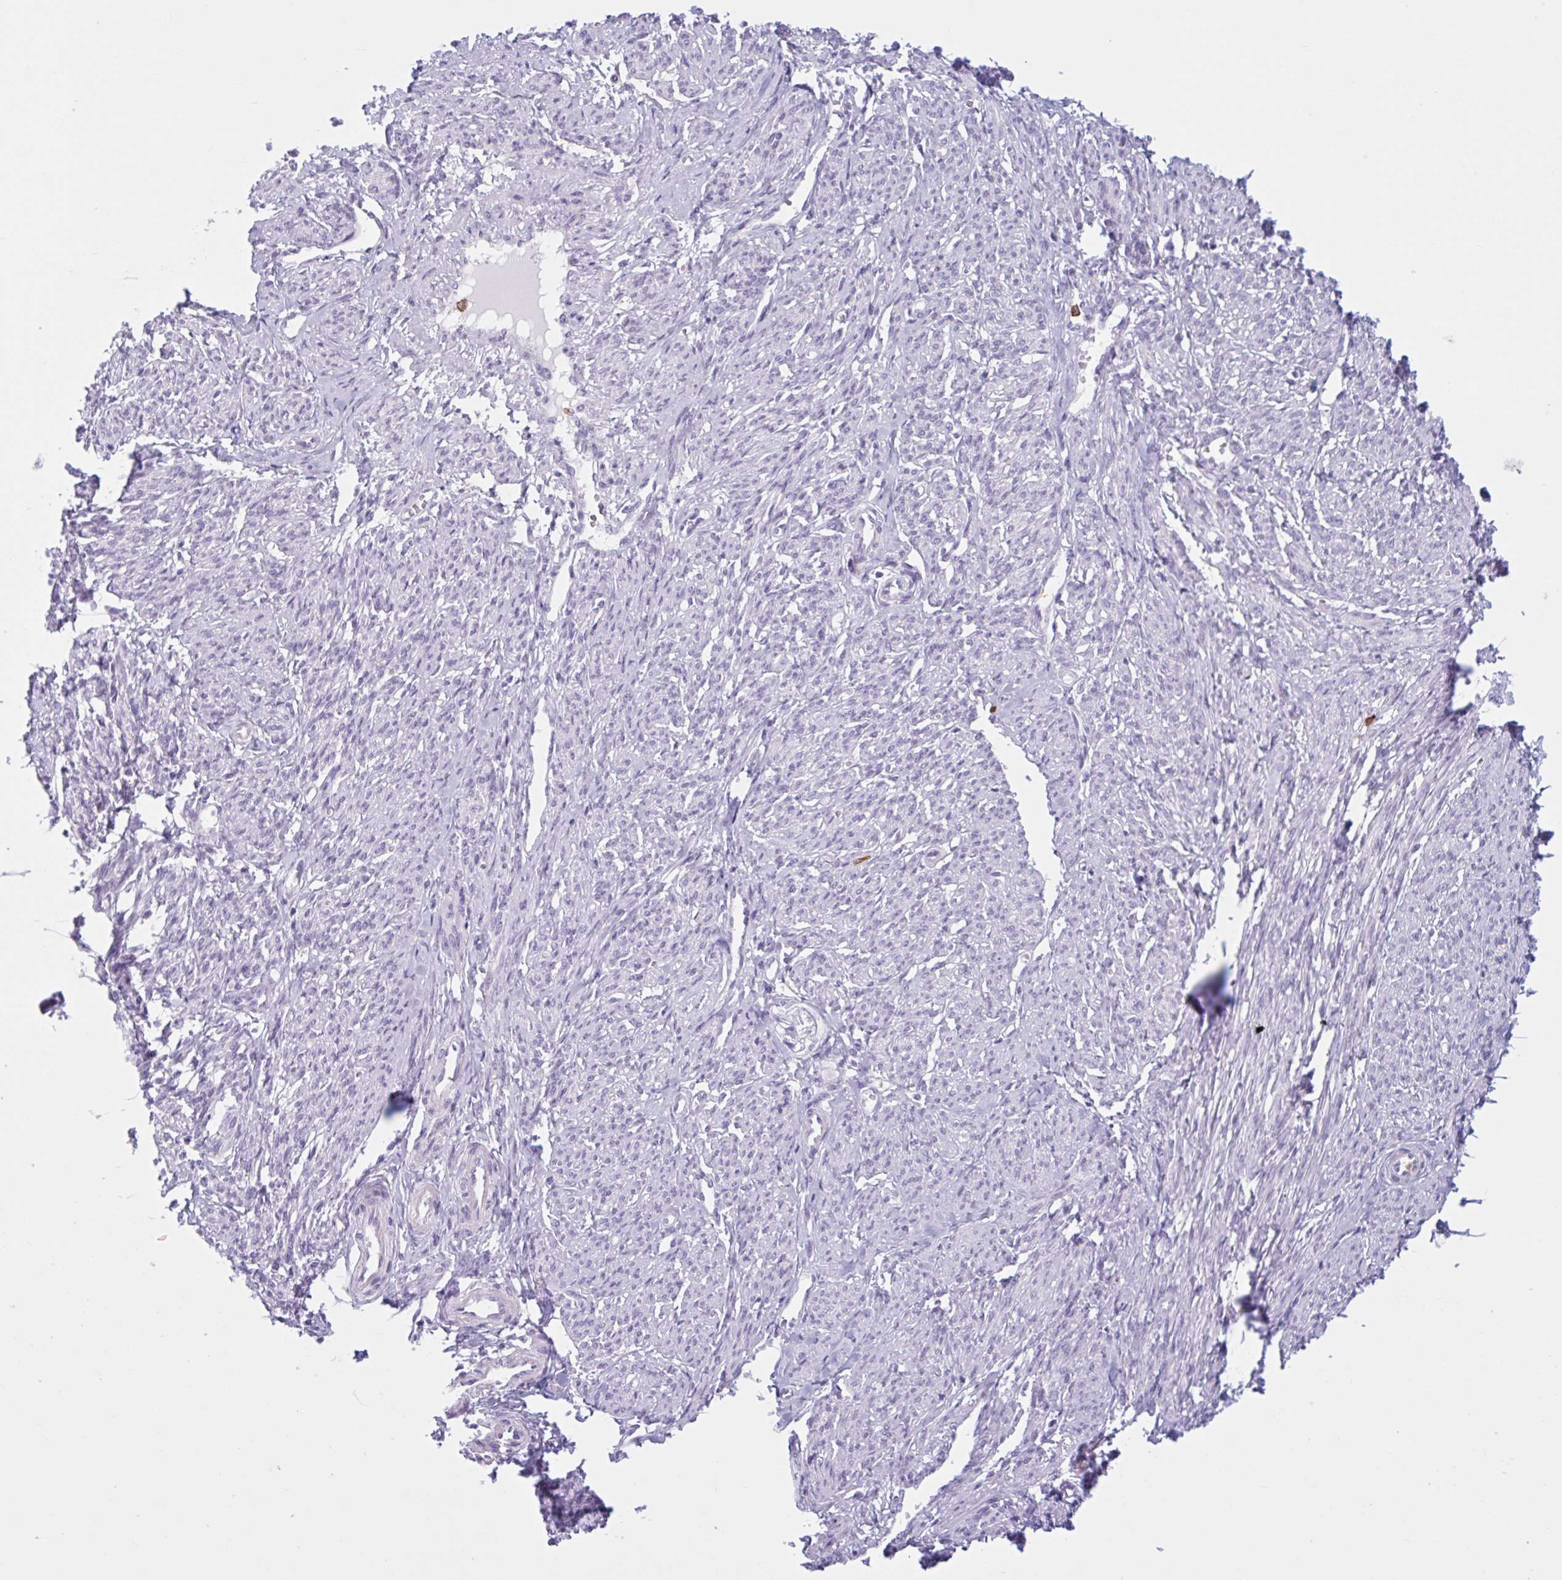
{"staining": {"intensity": "negative", "quantity": "none", "location": "none"}, "tissue": "smooth muscle", "cell_type": "Smooth muscle cells", "image_type": "normal", "snomed": [{"axis": "morphology", "description": "Normal tissue, NOS"}, {"axis": "topography", "description": "Smooth muscle"}], "caption": "Smooth muscle was stained to show a protein in brown. There is no significant expression in smooth muscle cells. (DAB (3,3'-diaminobenzidine) immunohistochemistry (IHC) visualized using brightfield microscopy, high magnification).", "gene": "CEP120", "patient": {"sex": "female", "age": 65}}